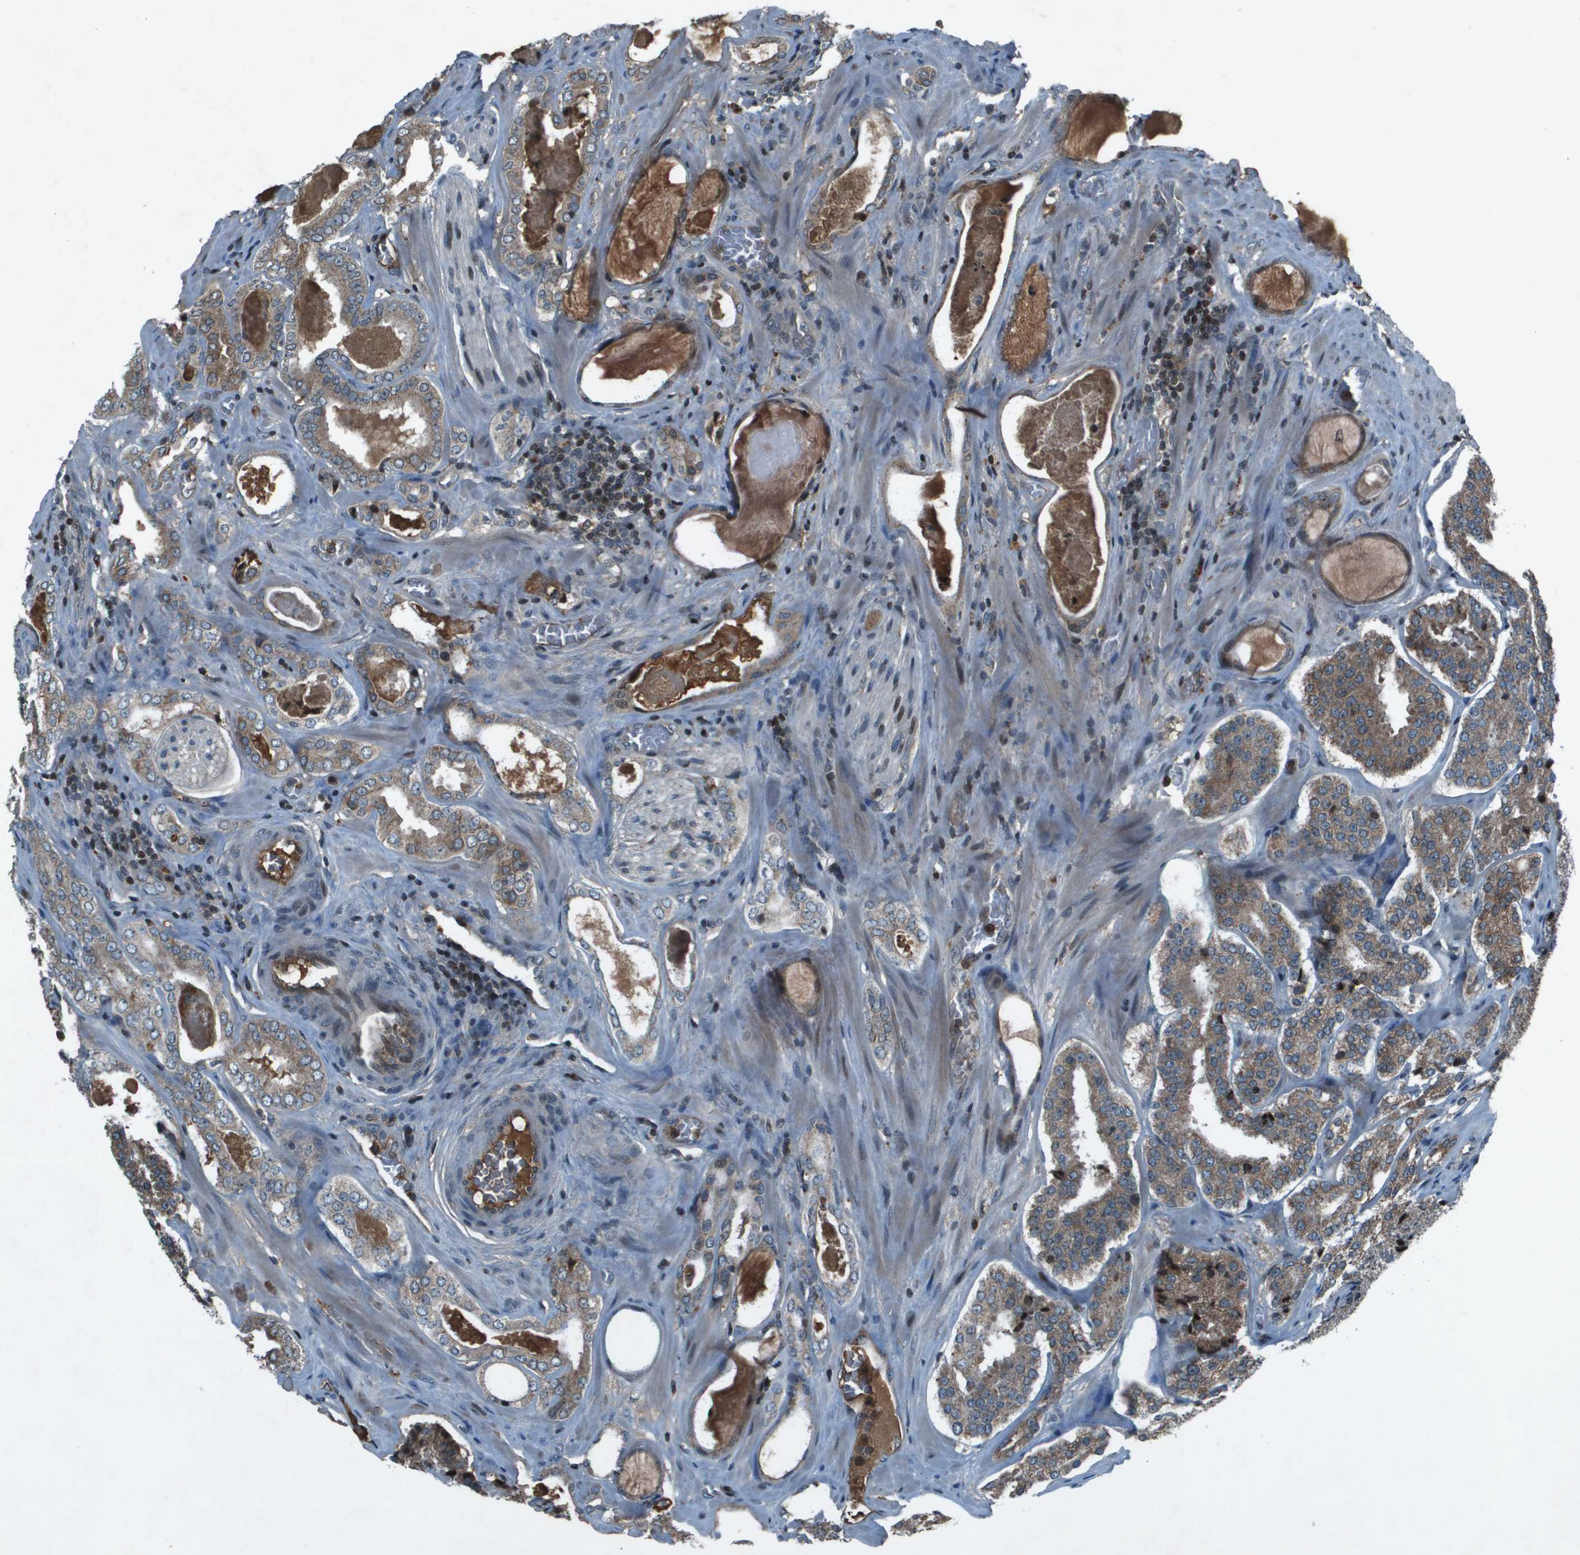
{"staining": {"intensity": "moderate", "quantity": ">75%", "location": "cytoplasmic/membranous,nuclear"}, "tissue": "prostate cancer", "cell_type": "Tumor cells", "image_type": "cancer", "snomed": [{"axis": "morphology", "description": "Adenocarcinoma, High grade"}, {"axis": "topography", "description": "Prostate"}], "caption": "Immunohistochemistry (IHC) staining of prostate cancer (adenocarcinoma (high-grade)), which reveals medium levels of moderate cytoplasmic/membranous and nuclear positivity in approximately >75% of tumor cells indicating moderate cytoplasmic/membranous and nuclear protein staining. The staining was performed using DAB (brown) for protein detection and nuclei were counterstained in hematoxylin (blue).", "gene": "CXCL12", "patient": {"sex": "male", "age": 60}}